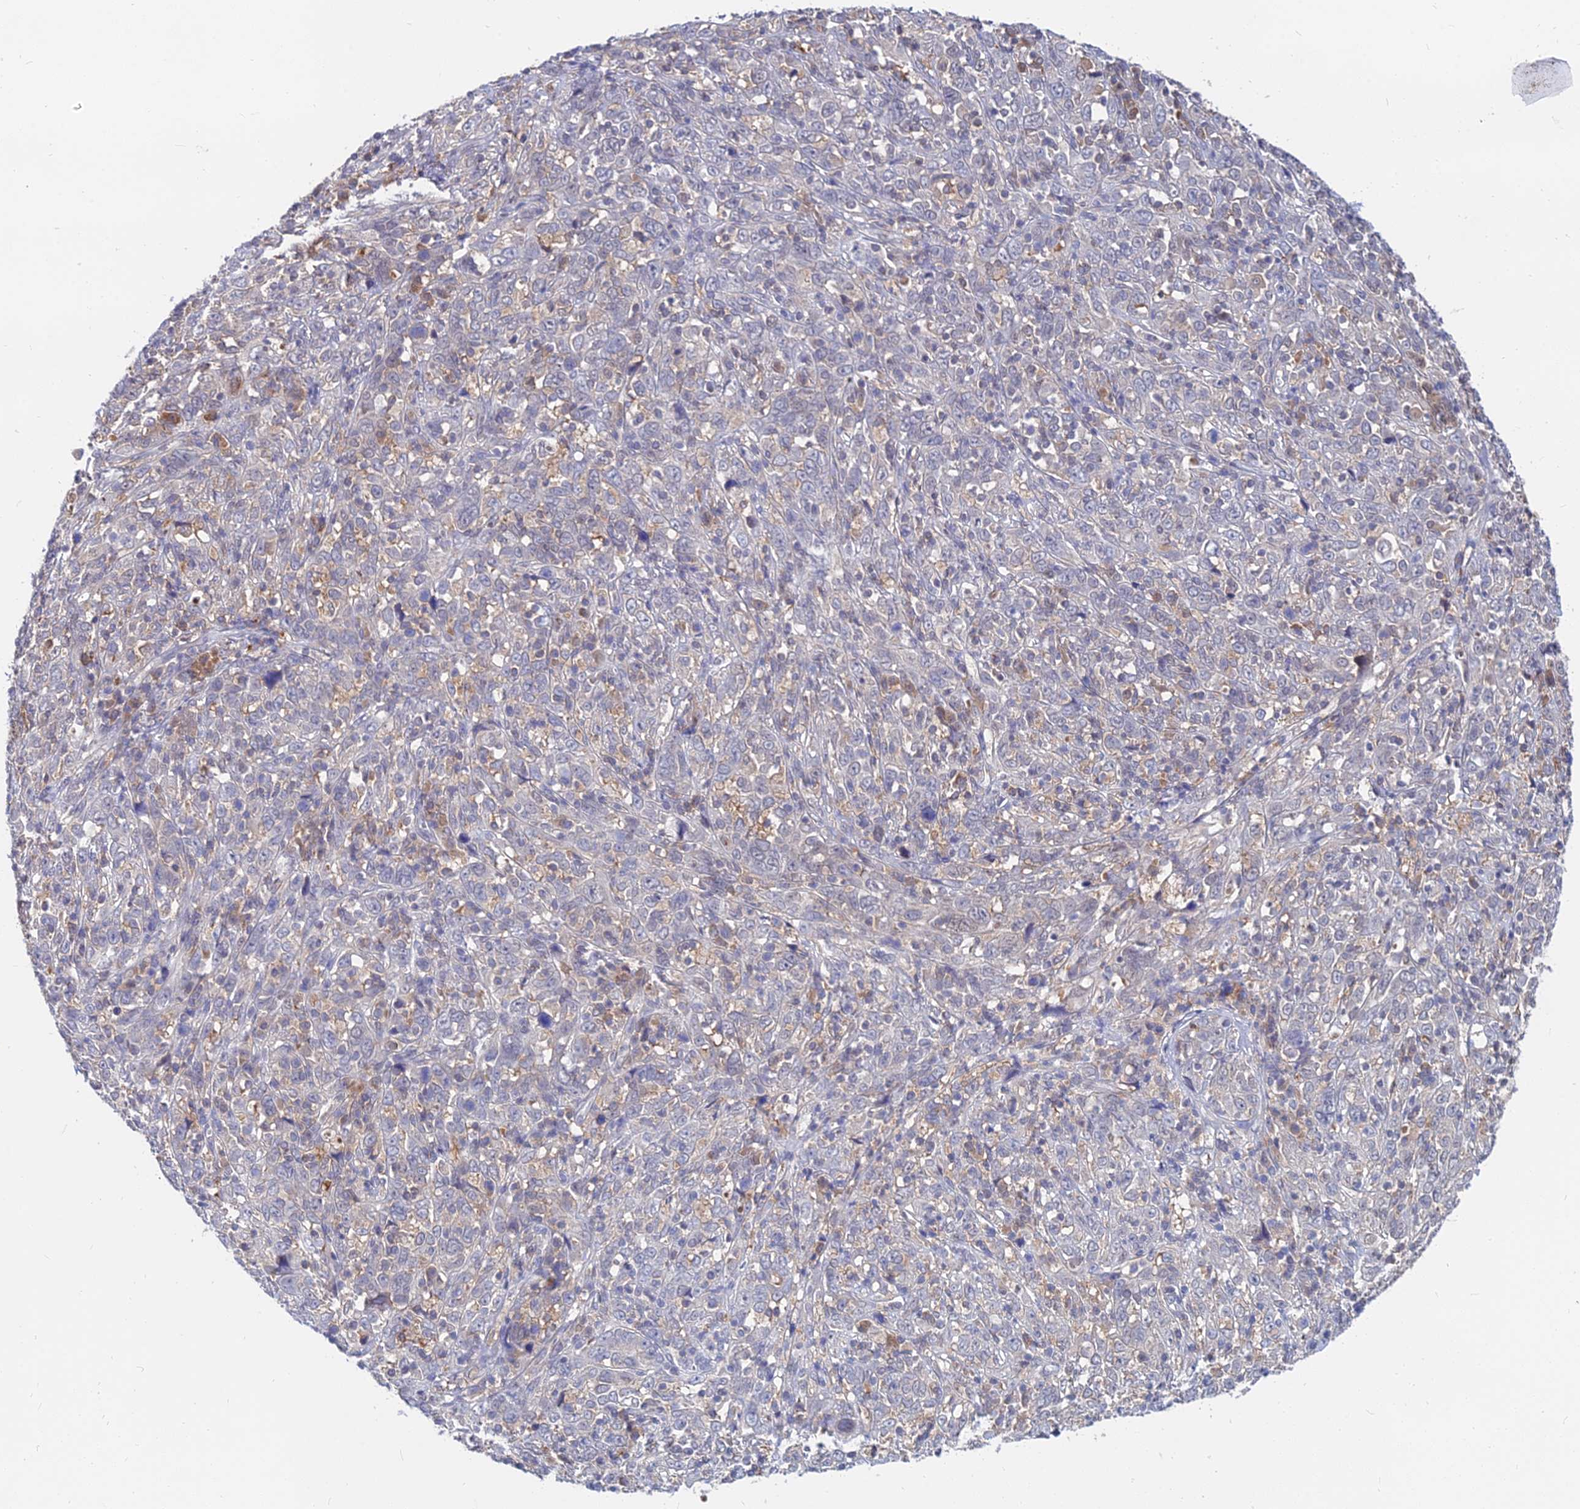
{"staining": {"intensity": "negative", "quantity": "none", "location": "none"}, "tissue": "cervical cancer", "cell_type": "Tumor cells", "image_type": "cancer", "snomed": [{"axis": "morphology", "description": "Squamous cell carcinoma, NOS"}, {"axis": "topography", "description": "Cervix"}], "caption": "There is no significant staining in tumor cells of cervical squamous cell carcinoma.", "gene": "B3GALT4", "patient": {"sex": "female", "age": 46}}